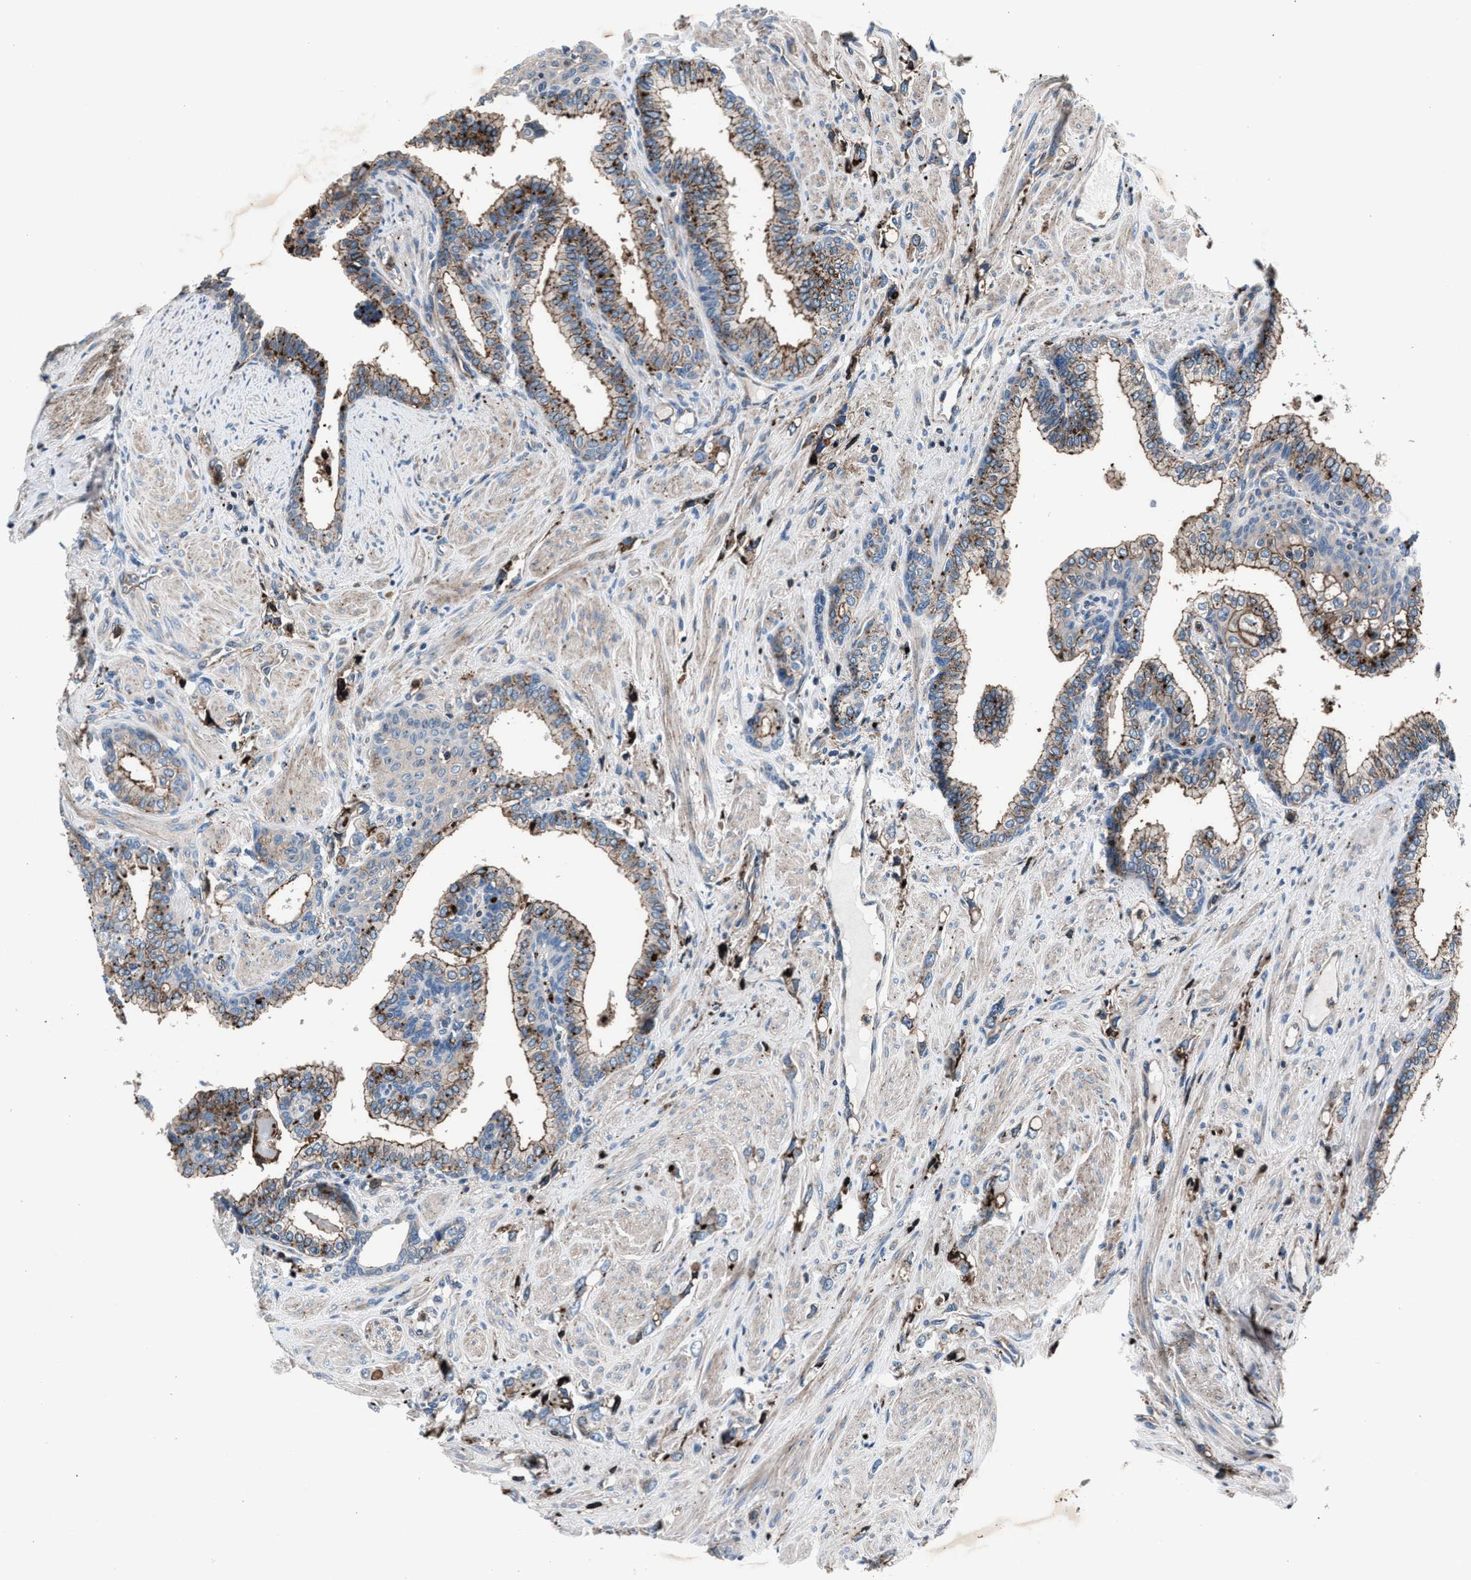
{"staining": {"intensity": "strong", "quantity": "25%-75%", "location": "cytoplasmic/membranous"}, "tissue": "prostate cancer", "cell_type": "Tumor cells", "image_type": "cancer", "snomed": [{"axis": "morphology", "description": "Adenocarcinoma, High grade"}, {"axis": "topography", "description": "Prostate"}], "caption": "Immunohistochemical staining of human prostate cancer (high-grade adenocarcinoma) reveals high levels of strong cytoplasmic/membranous protein expression in approximately 25%-75% of tumor cells. Immunohistochemistry stains the protein in brown and the nuclei are stained blue.", "gene": "MFSD11", "patient": {"sex": "male", "age": 52}}